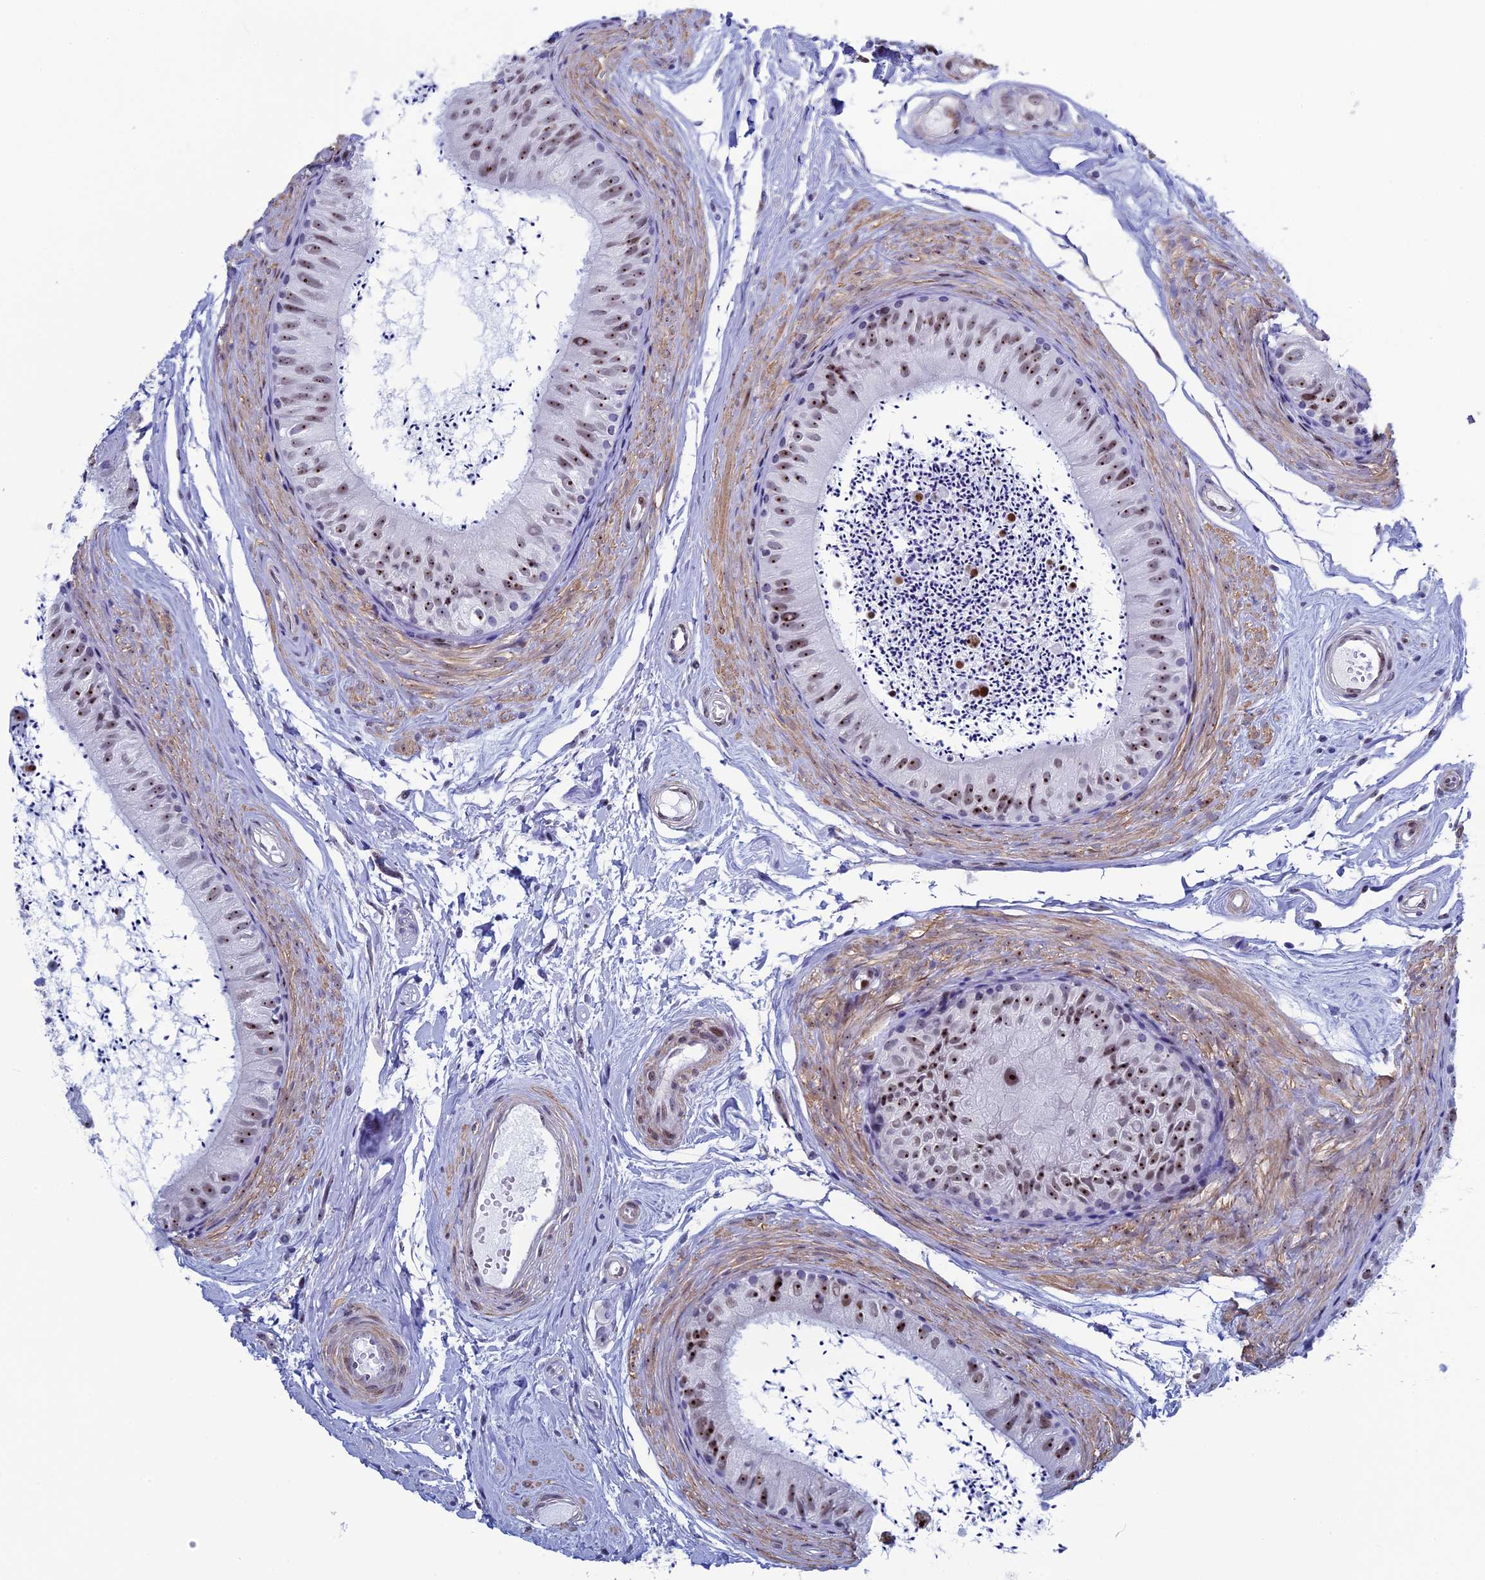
{"staining": {"intensity": "strong", "quantity": "25%-75%", "location": "nuclear"}, "tissue": "epididymis", "cell_type": "Glandular cells", "image_type": "normal", "snomed": [{"axis": "morphology", "description": "Normal tissue, NOS"}, {"axis": "topography", "description": "Epididymis"}], "caption": "About 25%-75% of glandular cells in benign human epididymis demonstrate strong nuclear protein positivity as visualized by brown immunohistochemical staining.", "gene": "CCDC86", "patient": {"sex": "male", "age": 56}}